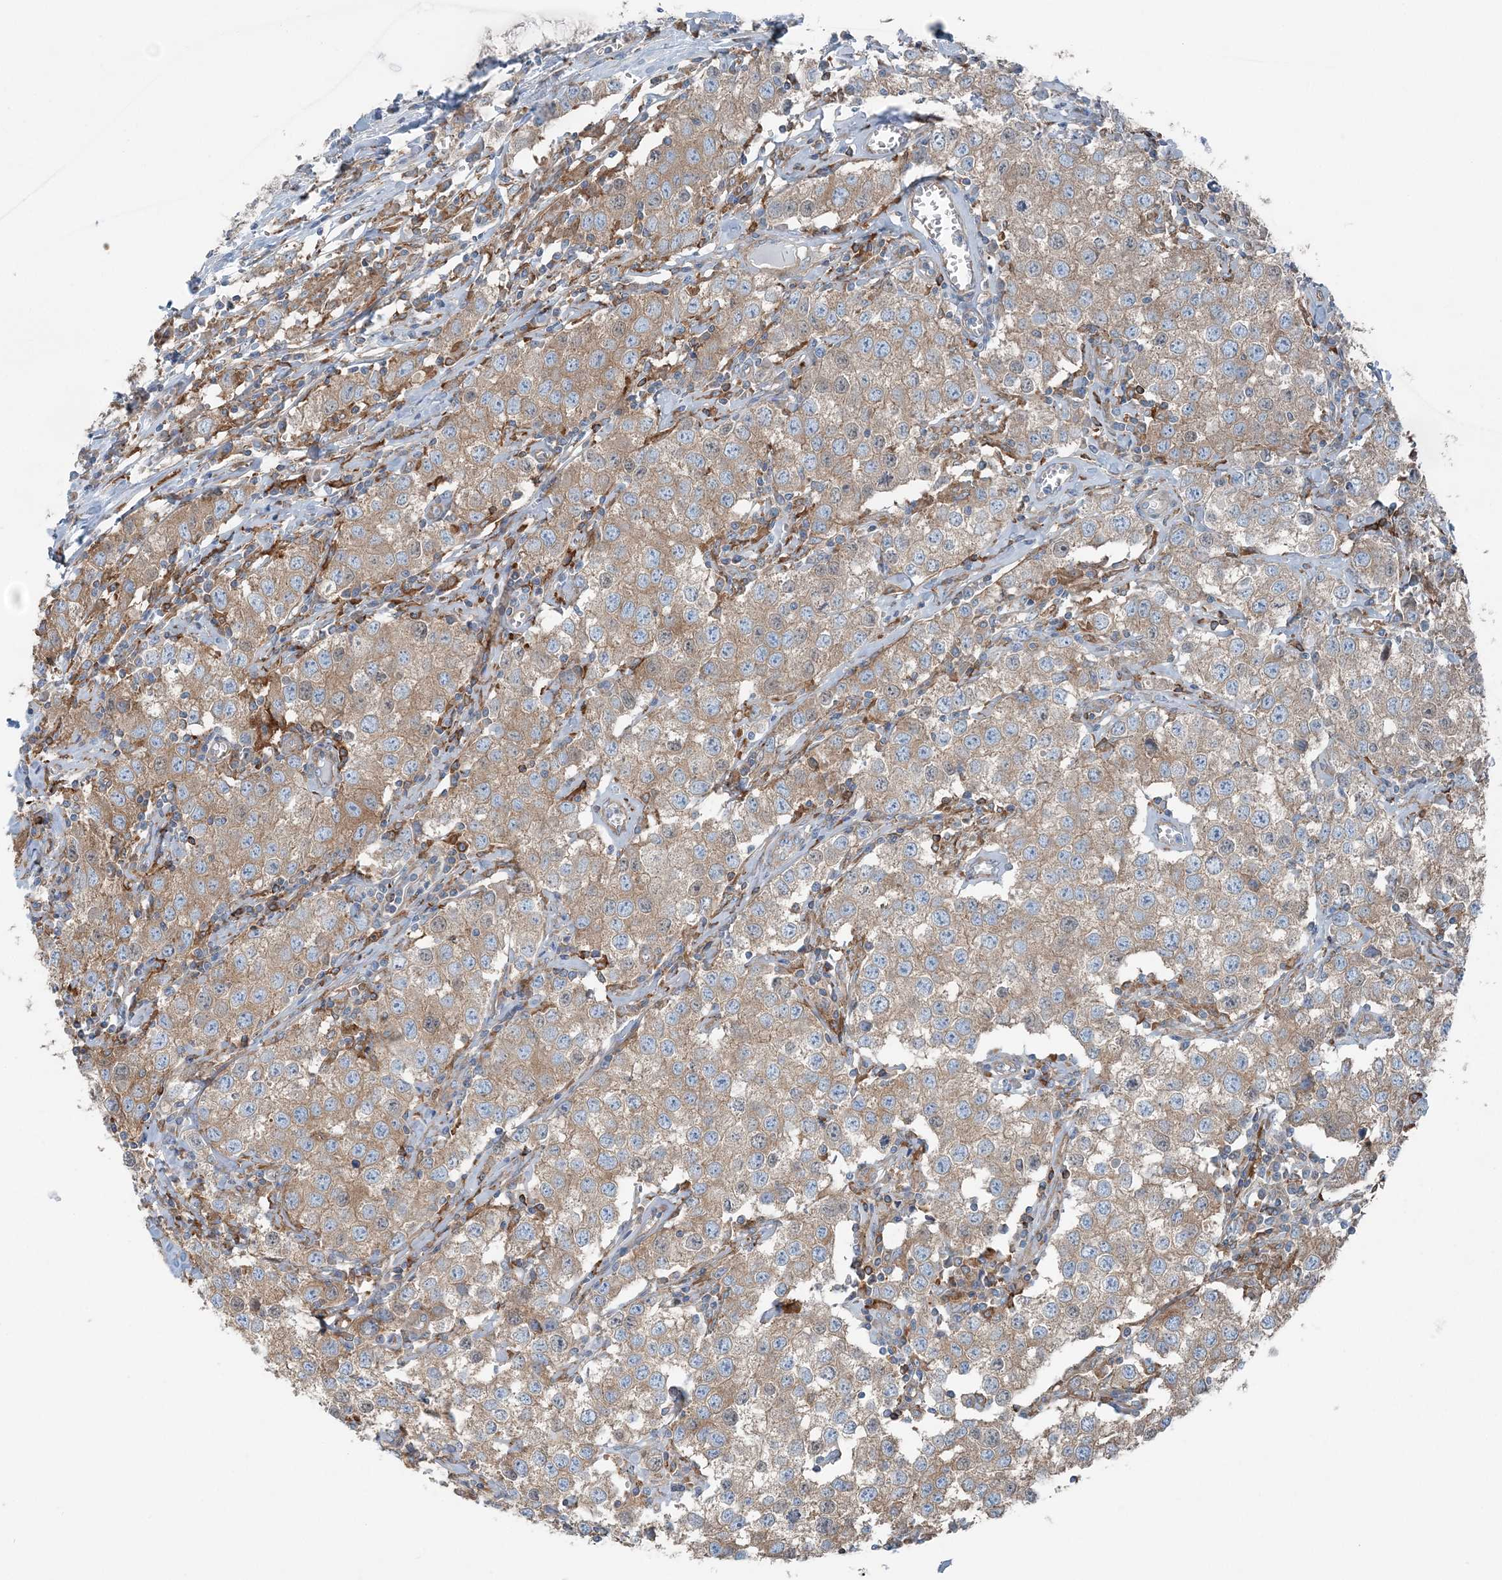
{"staining": {"intensity": "moderate", "quantity": ">75%", "location": "cytoplasmic/membranous"}, "tissue": "testis cancer", "cell_type": "Tumor cells", "image_type": "cancer", "snomed": [{"axis": "morphology", "description": "Seminoma, NOS"}, {"axis": "morphology", "description": "Carcinoma, Embryonal, NOS"}, {"axis": "topography", "description": "Testis"}], "caption": "A histopathology image showing moderate cytoplasmic/membranous expression in about >75% of tumor cells in seminoma (testis), as visualized by brown immunohistochemical staining.", "gene": "SNX2", "patient": {"sex": "male", "age": 43}}